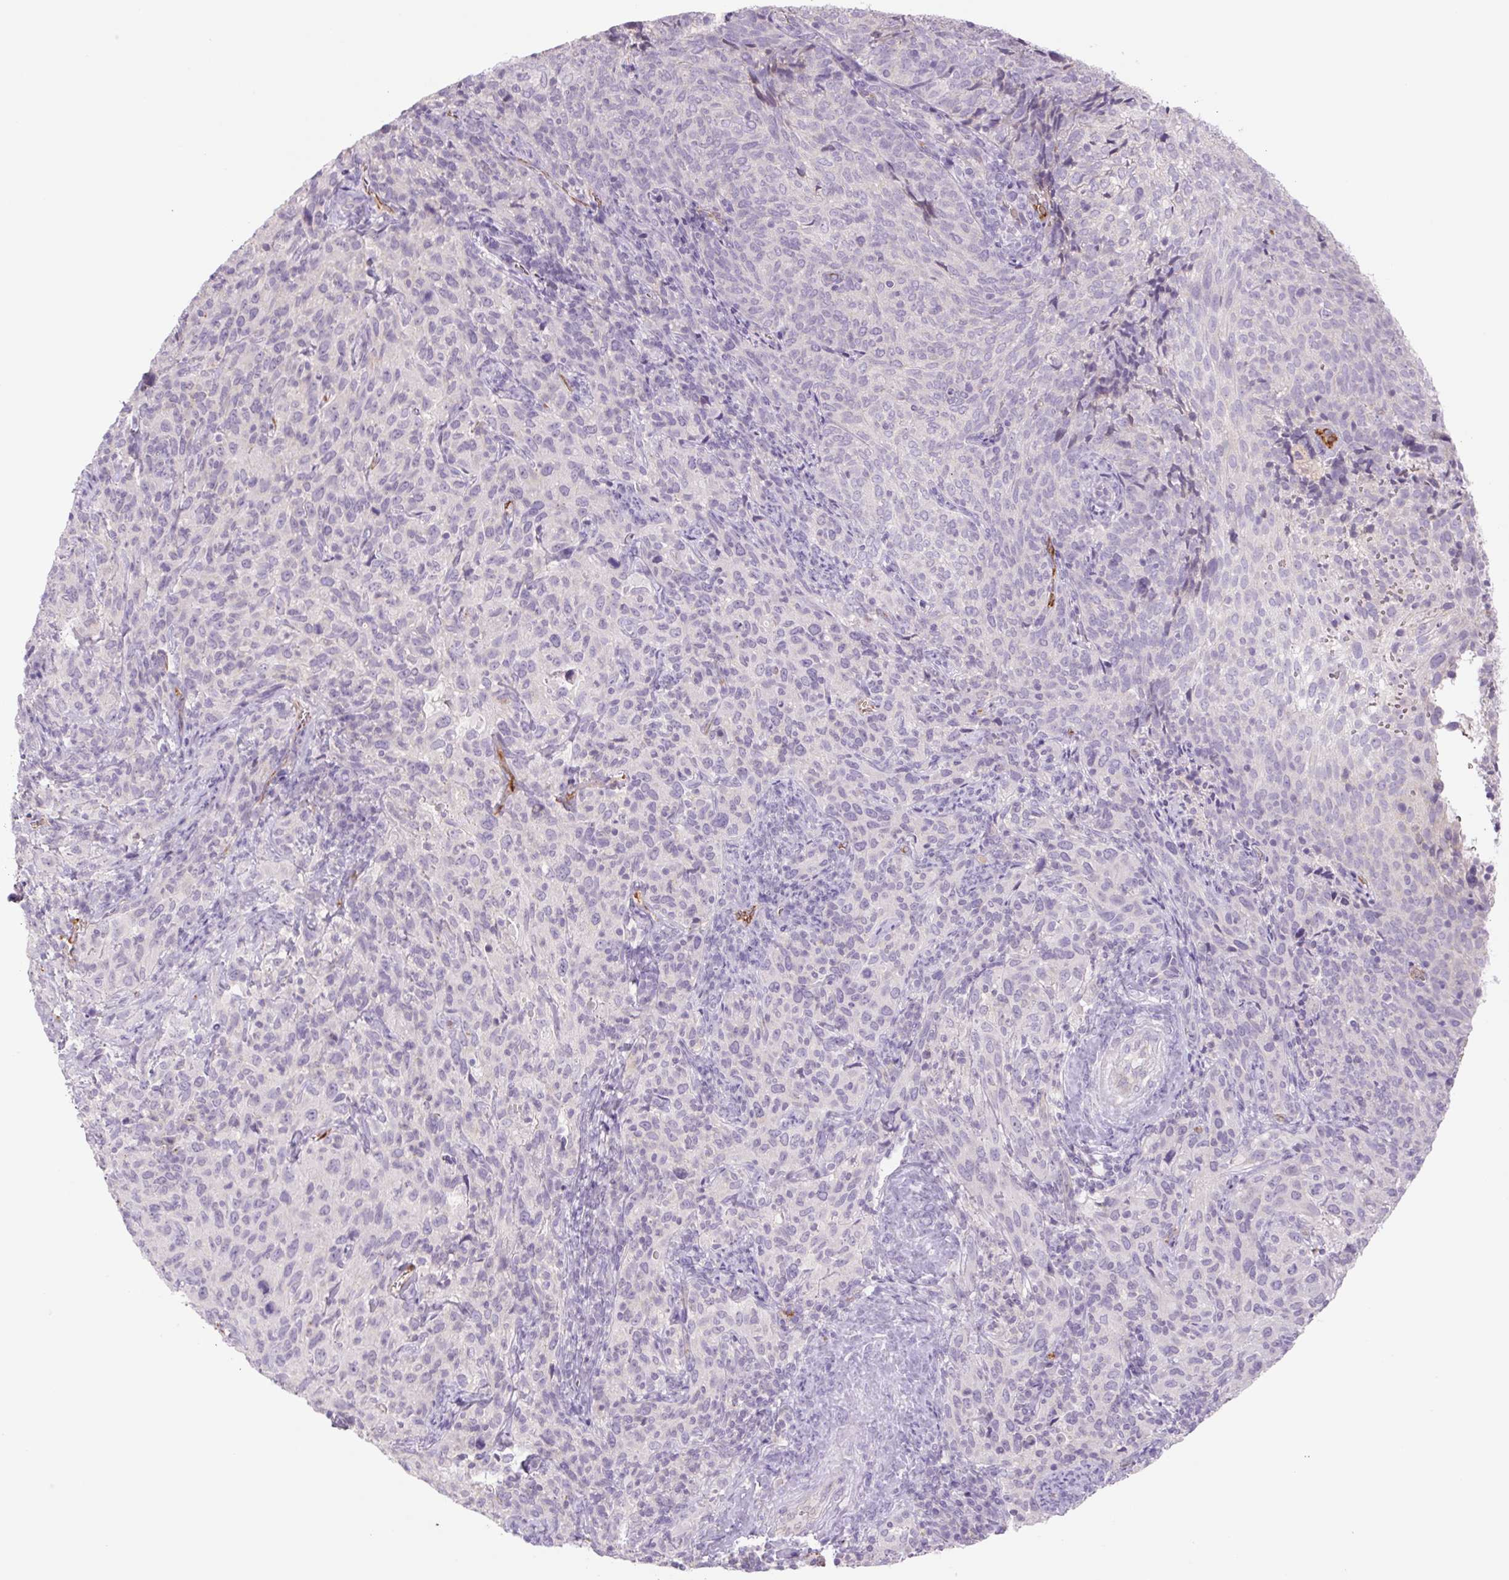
{"staining": {"intensity": "negative", "quantity": "none", "location": "none"}, "tissue": "cervical cancer", "cell_type": "Tumor cells", "image_type": "cancer", "snomed": [{"axis": "morphology", "description": "Squamous cell carcinoma, NOS"}, {"axis": "topography", "description": "Cervix"}], "caption": "Micrograph shows no protein expression in tumor cells of cervical squamous cell carcinoma tissue. The staining is performed using DAB (3,3'-diaminobenzidine) brown chromogen with nuclei counter-stained in using hematoxylin.", "gene": "IGFL3", "patient": {"sex": "female", "age": 51}}